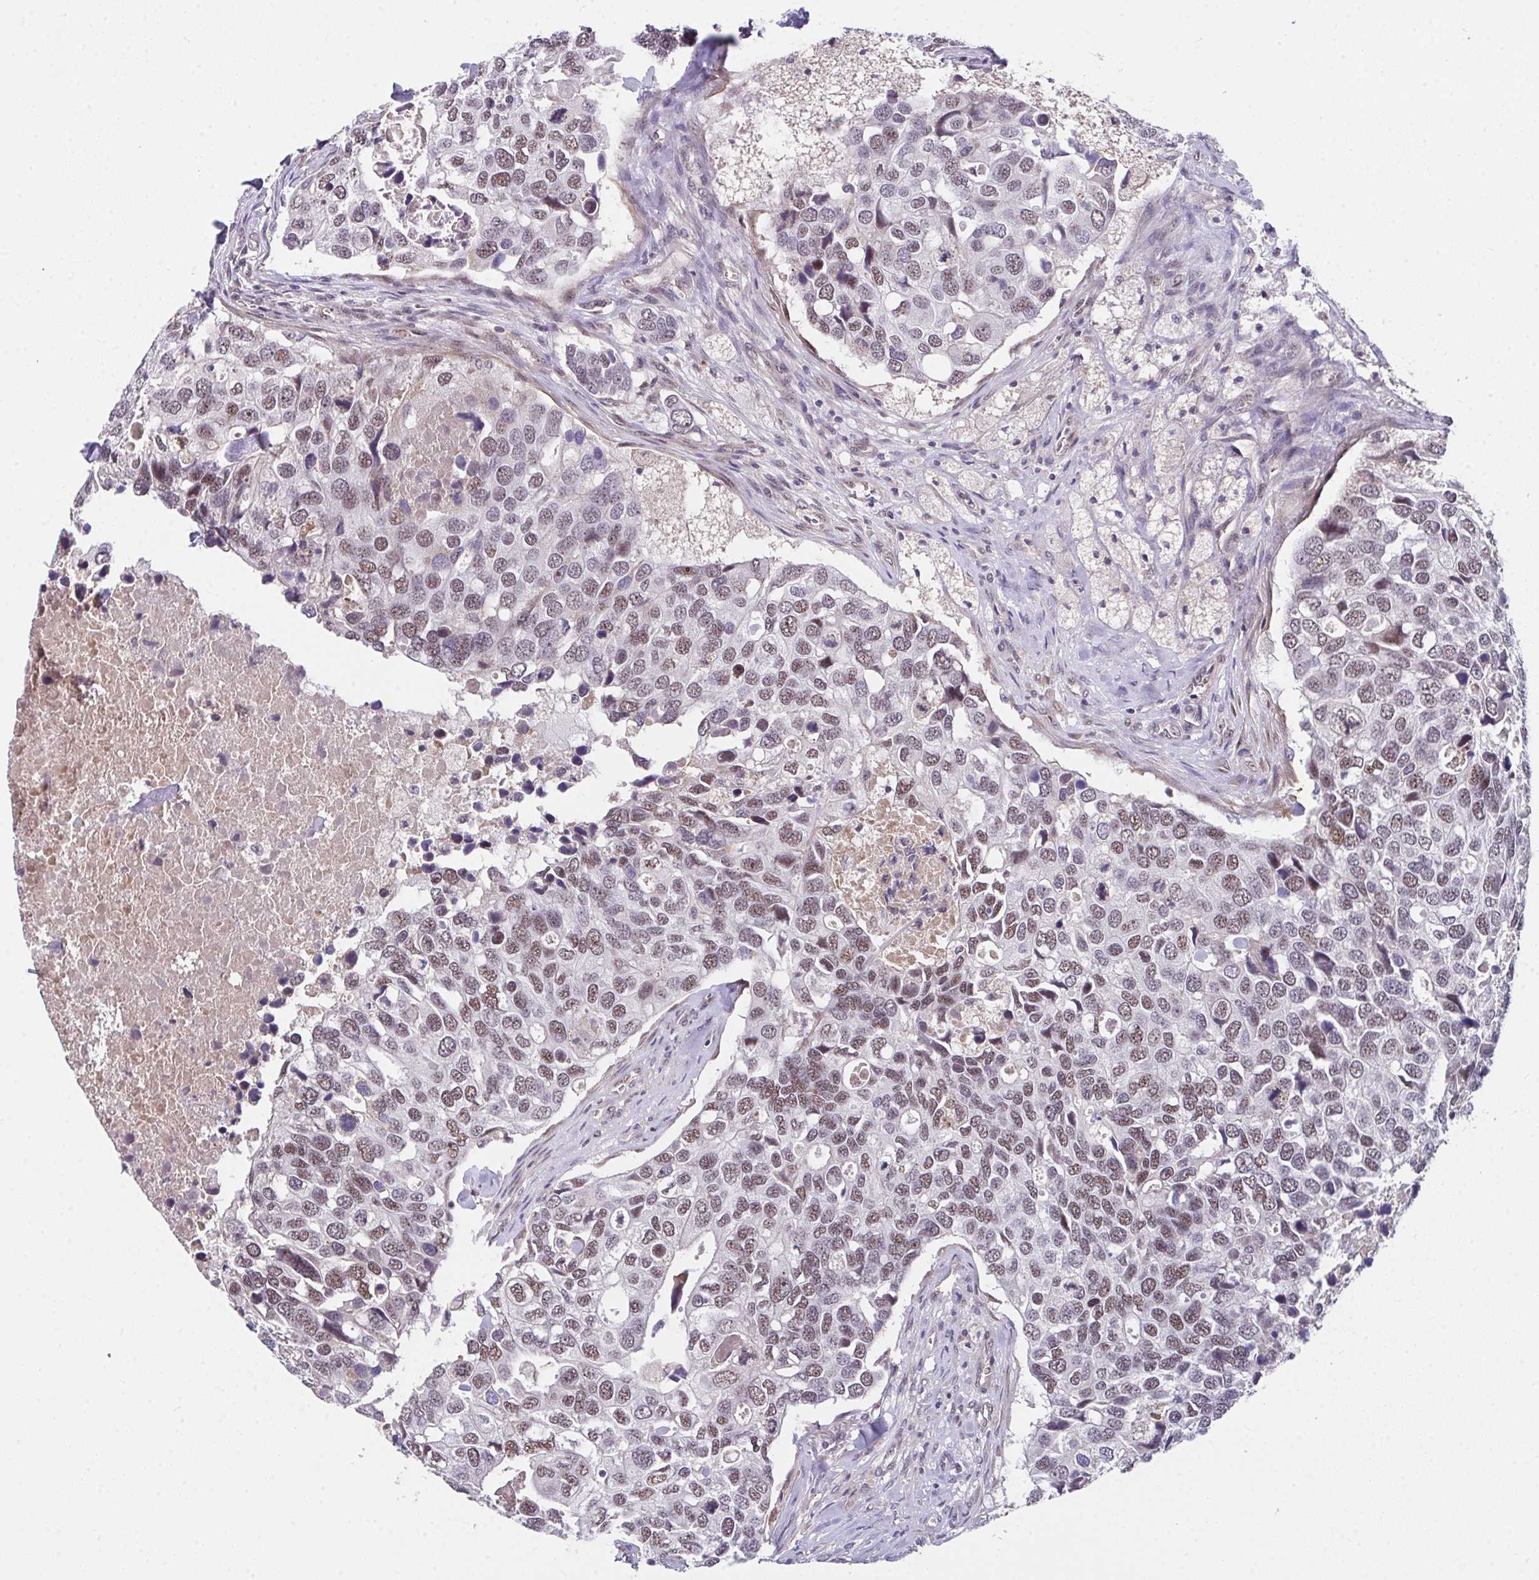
{"staining": {"intensity": "moderate", "quantity": ">75%", "location": "nuclear"}, "tissue": "breast cancer", "cell_type": "Tumor cells", "image_type": "cancer", "snomed": [{"axis": "morphology", "description": "Duct carcinoma"}, {"axis": "topography", "description": "Breast"}], "caption": "DAB (3,3'-diaminobenzidine) immunohistochemical staining of breast infiltrating ductal carcinoma demonstrates moderate nuclear protein staining in approximately >75% of tumor cells.", "gene": "RBBP6", "patient": {"sex": "female", "age": 83}}